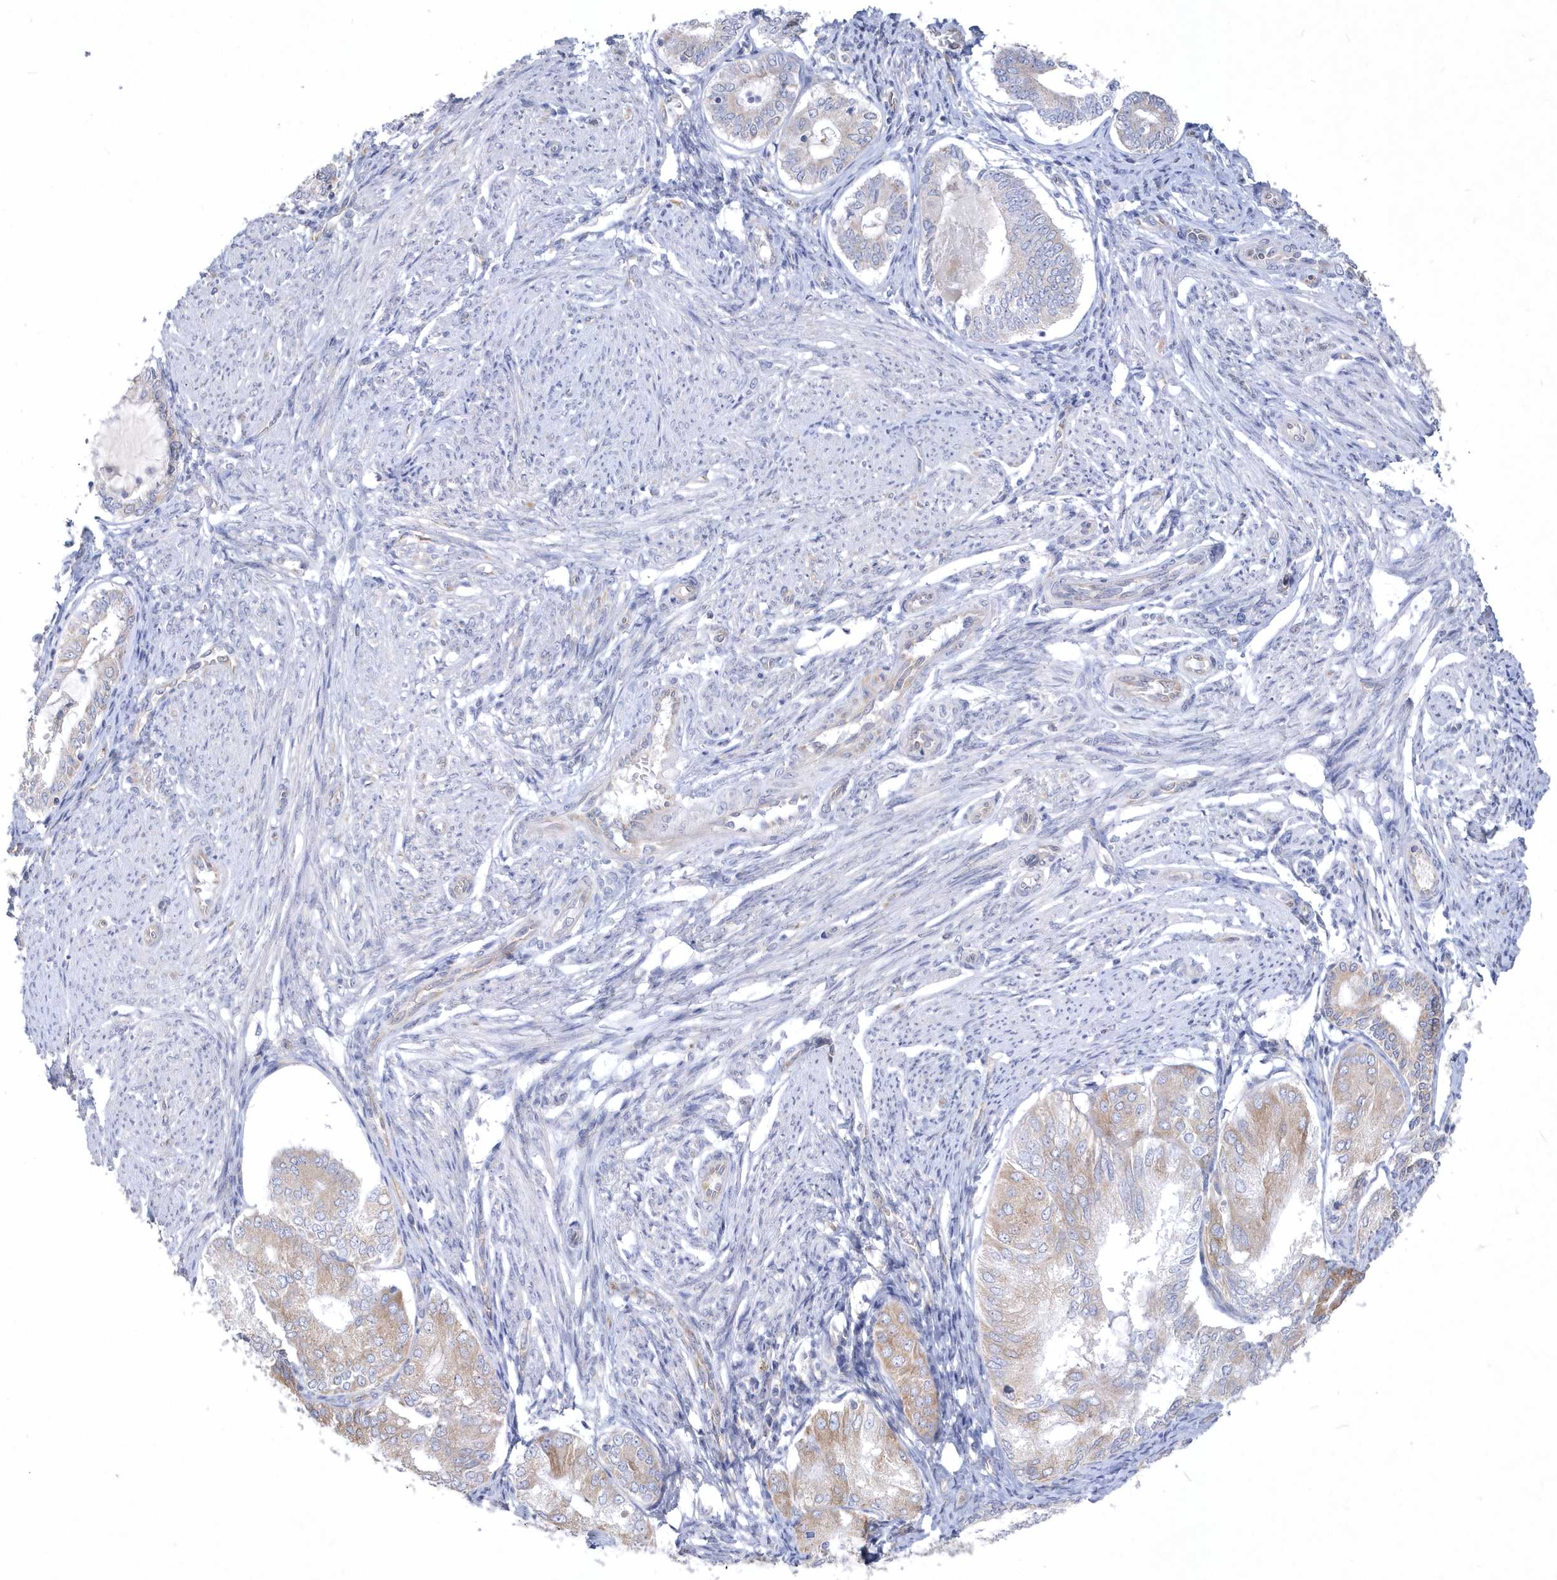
{"staining": {"intensity": "weak", "quantity": "25%-75%", "location": "cytoplasmic/membranous"}, "tissue": "endometrial cancer", "cell_type": "Tumor cells", "image_type": "cancer", "snomed": [{"axis": "morphology", "description": "Adenocarcinoma, NOS"}, {"axis": "topography", "description": "Endometrium"}], "caption": "Protein staining by immunohistochemistry reveals weak cytoplasmic/membranous staining in approximately 25%-75% of tumor cells in adenocarcinoma (endometrial).", "gene": "DGAT1", "patient": {"sex": "female", "age": 81}}